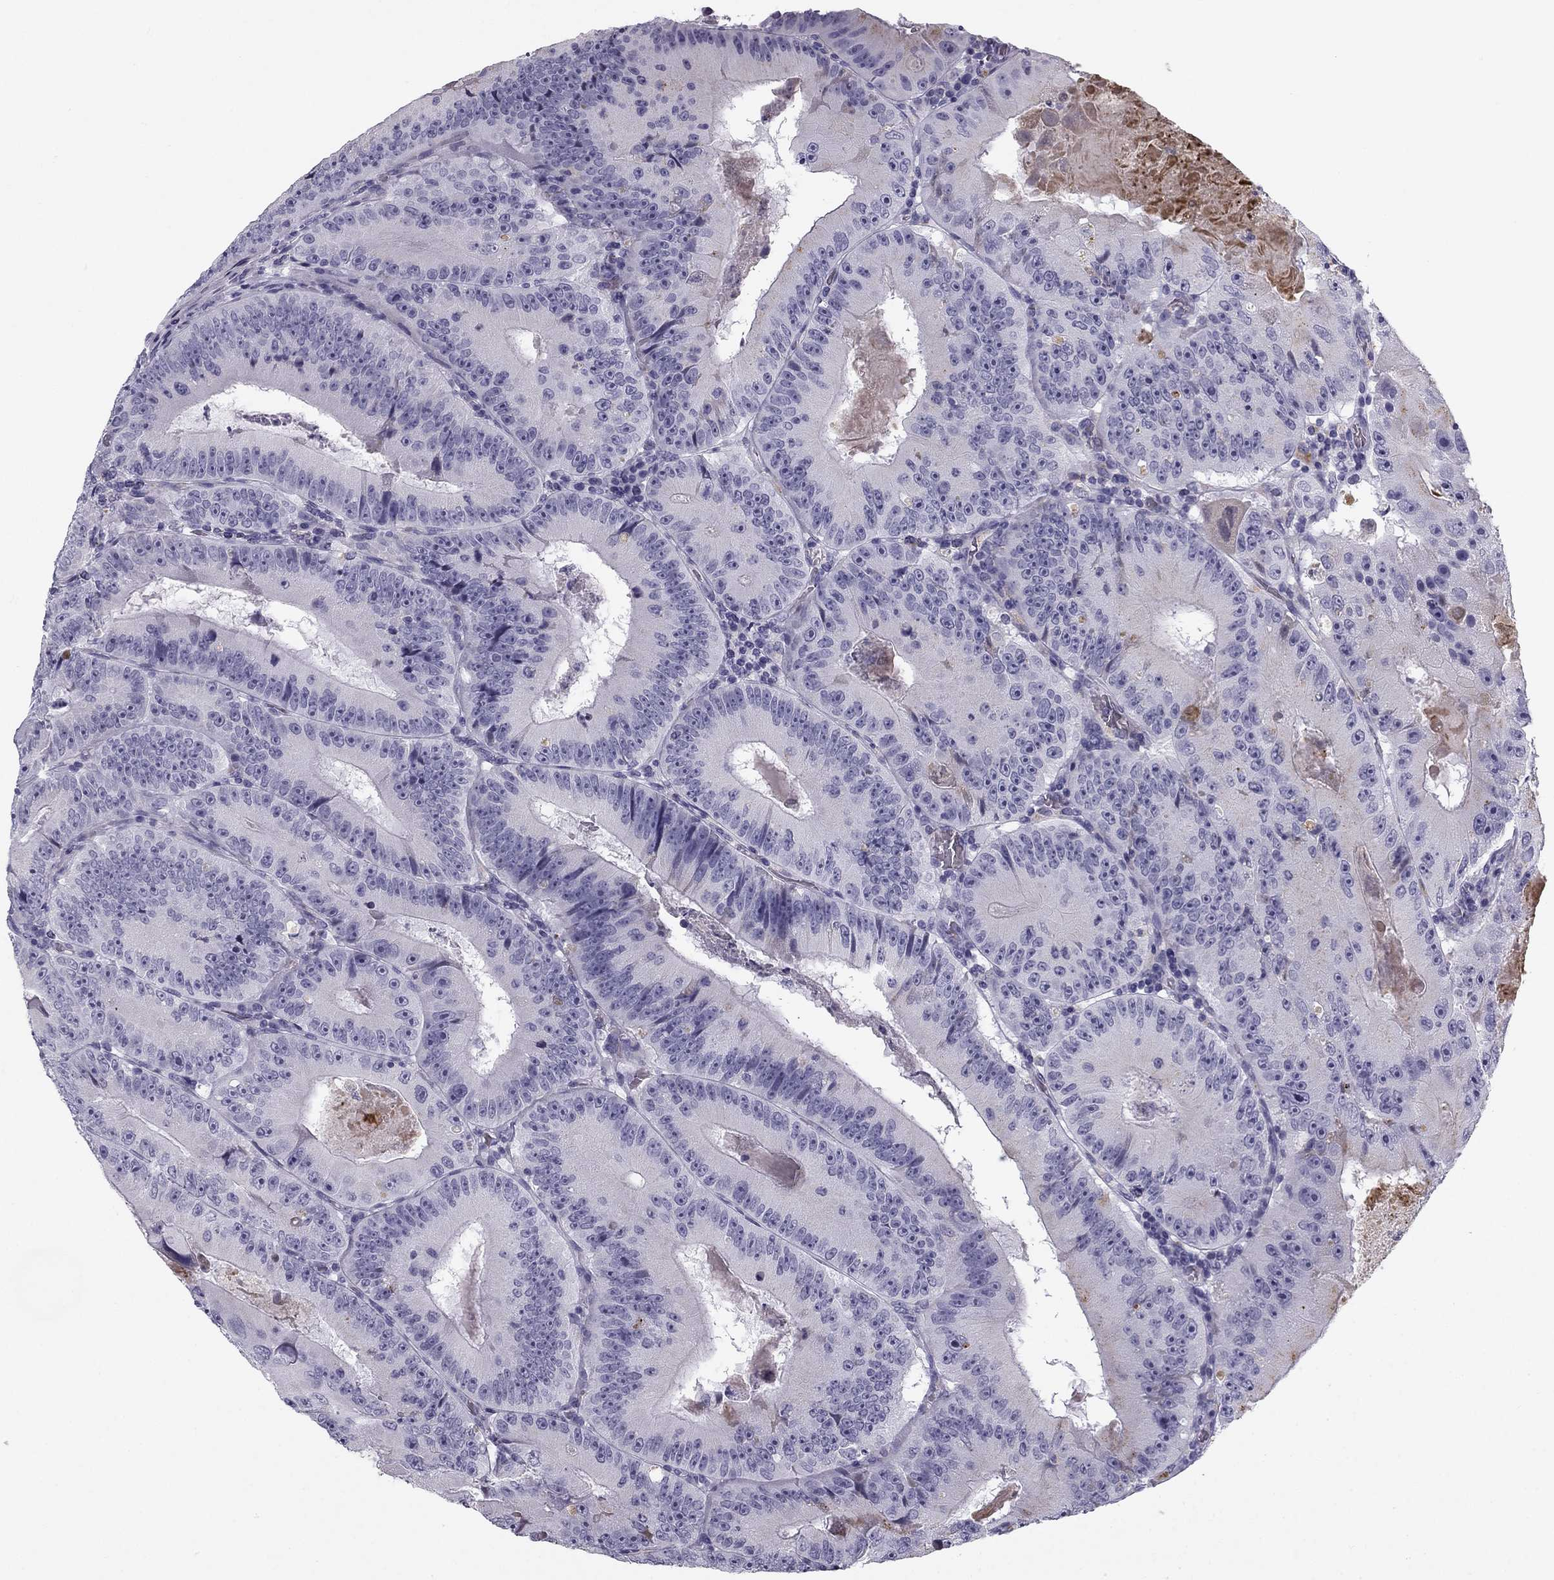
{"staining": {"intensity": "negative", "quantity": "none", "location": "none"}, "tissue": "colorectal cancer", "cell_type": "Tumor cells", "image_type": "cancer", "snomed": [{"axis": "morphology", "description": "Adenocarcinoma, NOS"}, {"axis": "topography", "description": "Colon"}], "caption": "There is no significant expression in tumor cells of colorectal cancer.", "gene": "MC5R", "patient": {"sex": "female", "age": 86}}